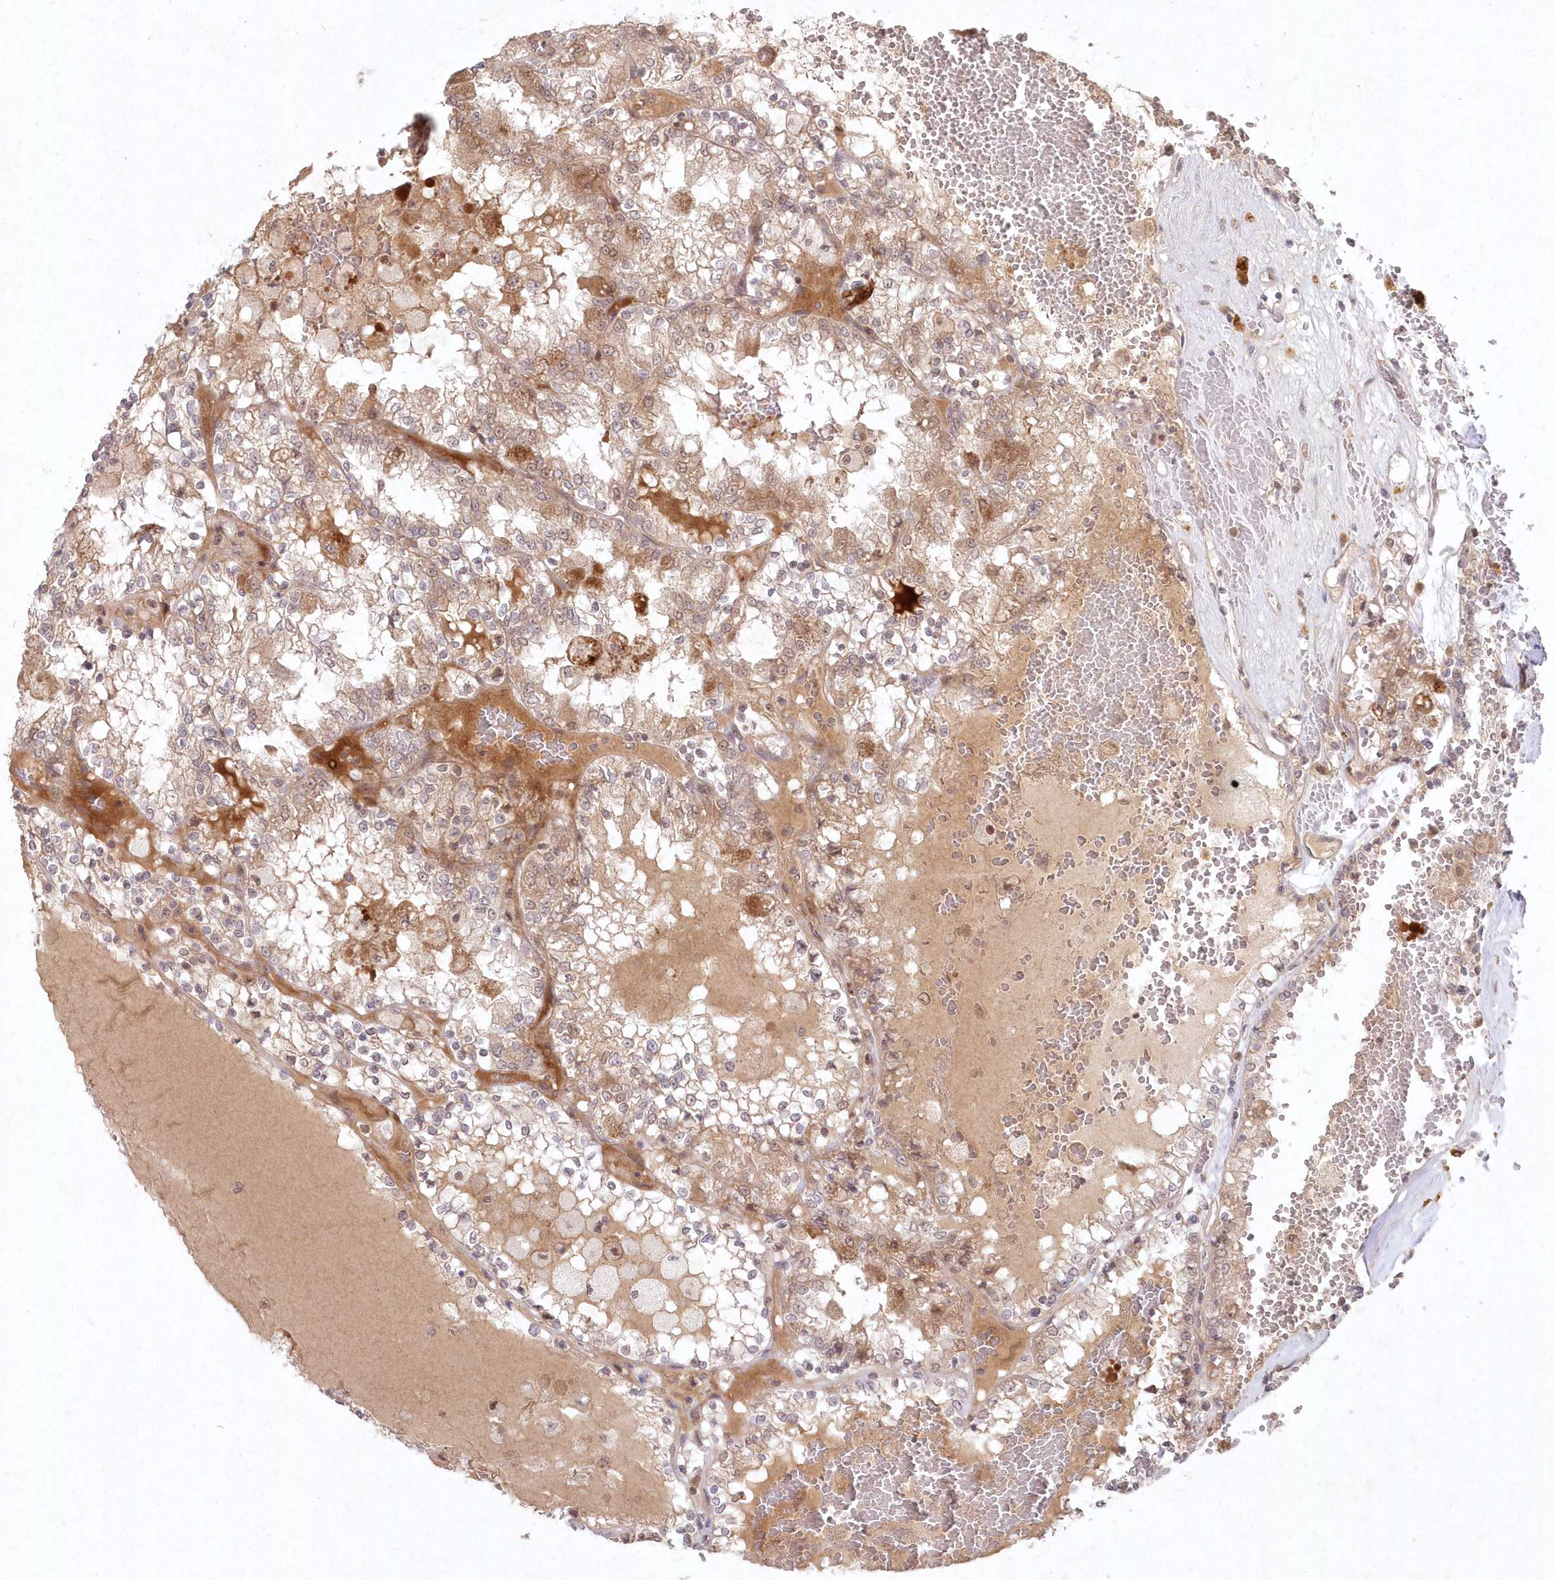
{"staining": {"intensity": "moderate", "quantity": ">75%", "location": "cytoplasmic/membranous,nuclear"}, "tissue": "renal cancer", "cell_type": "Tumor cells", "image_type": "cancer", "snomed": [{"axis": "morphology", "description": "Adenocarcinoma, NOS"}, {"axis": "topography", "description": "Kidney"}], "caption": "Approximately >75% of tumor cells in human renal cancer display moderate cytoplasmic/membranous and nuclear protein staining as visualized by brown immunohistochemical staining.", "gene": "ASCC1", "patient": {"sex": "female", "age": 56}}